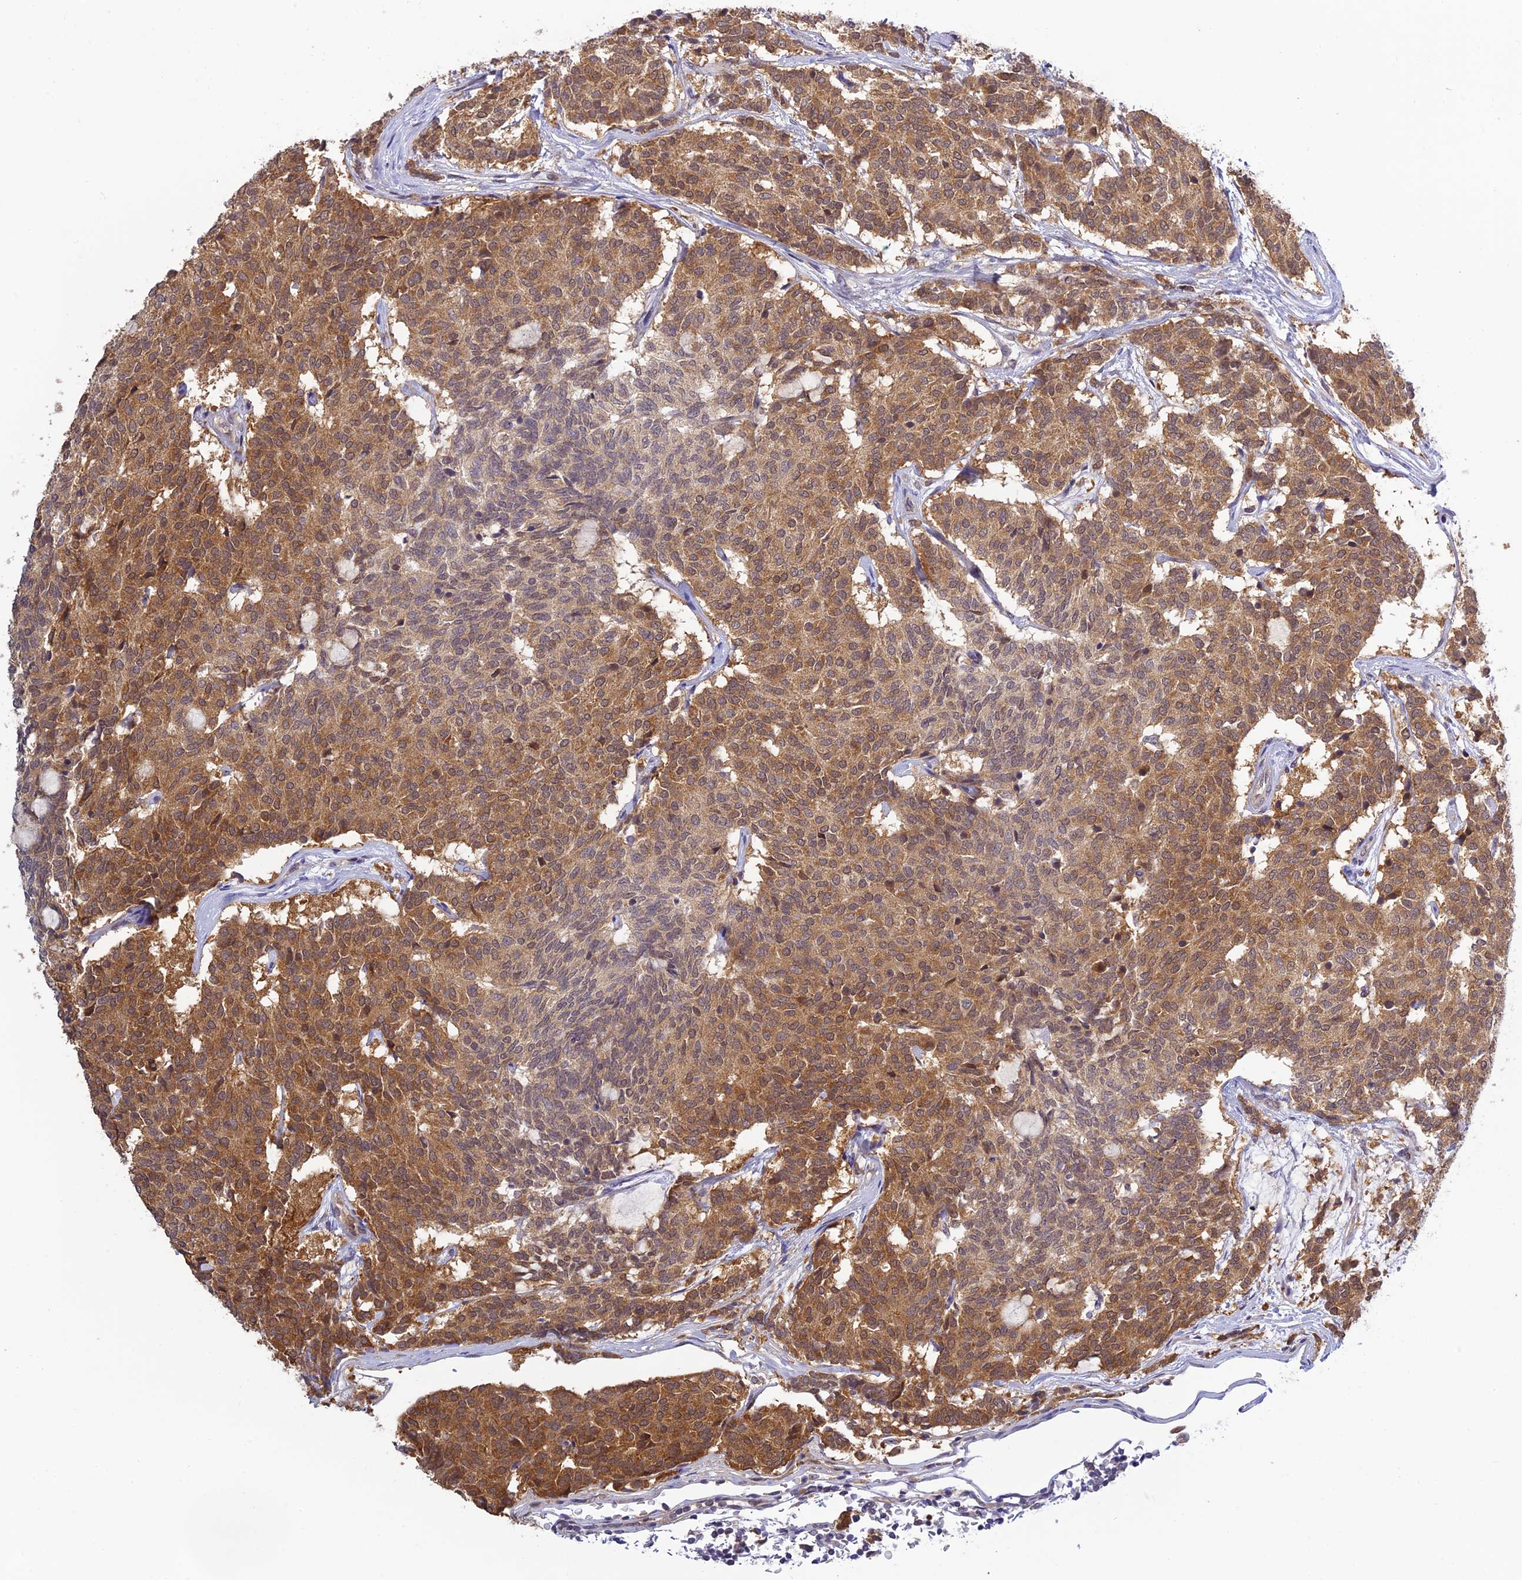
{"staining": {"intensity": "moderate", "quantity": ">75%", "location": "cytoplasmic/membranous"}, "tissue": "carcinoid", "cell_type": "Tumor cells", "image_type": "cancer", "snomed": [{"axis": "morphology", "description": "Carcinoid, malignant, NOS"}, {"axis": "topography", "description": "Pancreas"}], "caption": "The histopathology image reveals staining of malignant carcinoid, revealing moderate cytoplasmic/membranous protein positivity (brown color) within tumor cells. (DAB (3,3'-diaminobenzidine) IHC with brightfield microscopy, high magnification).", "gene": "SKIC8", "patient": {"sex": "female", "age": 54}}